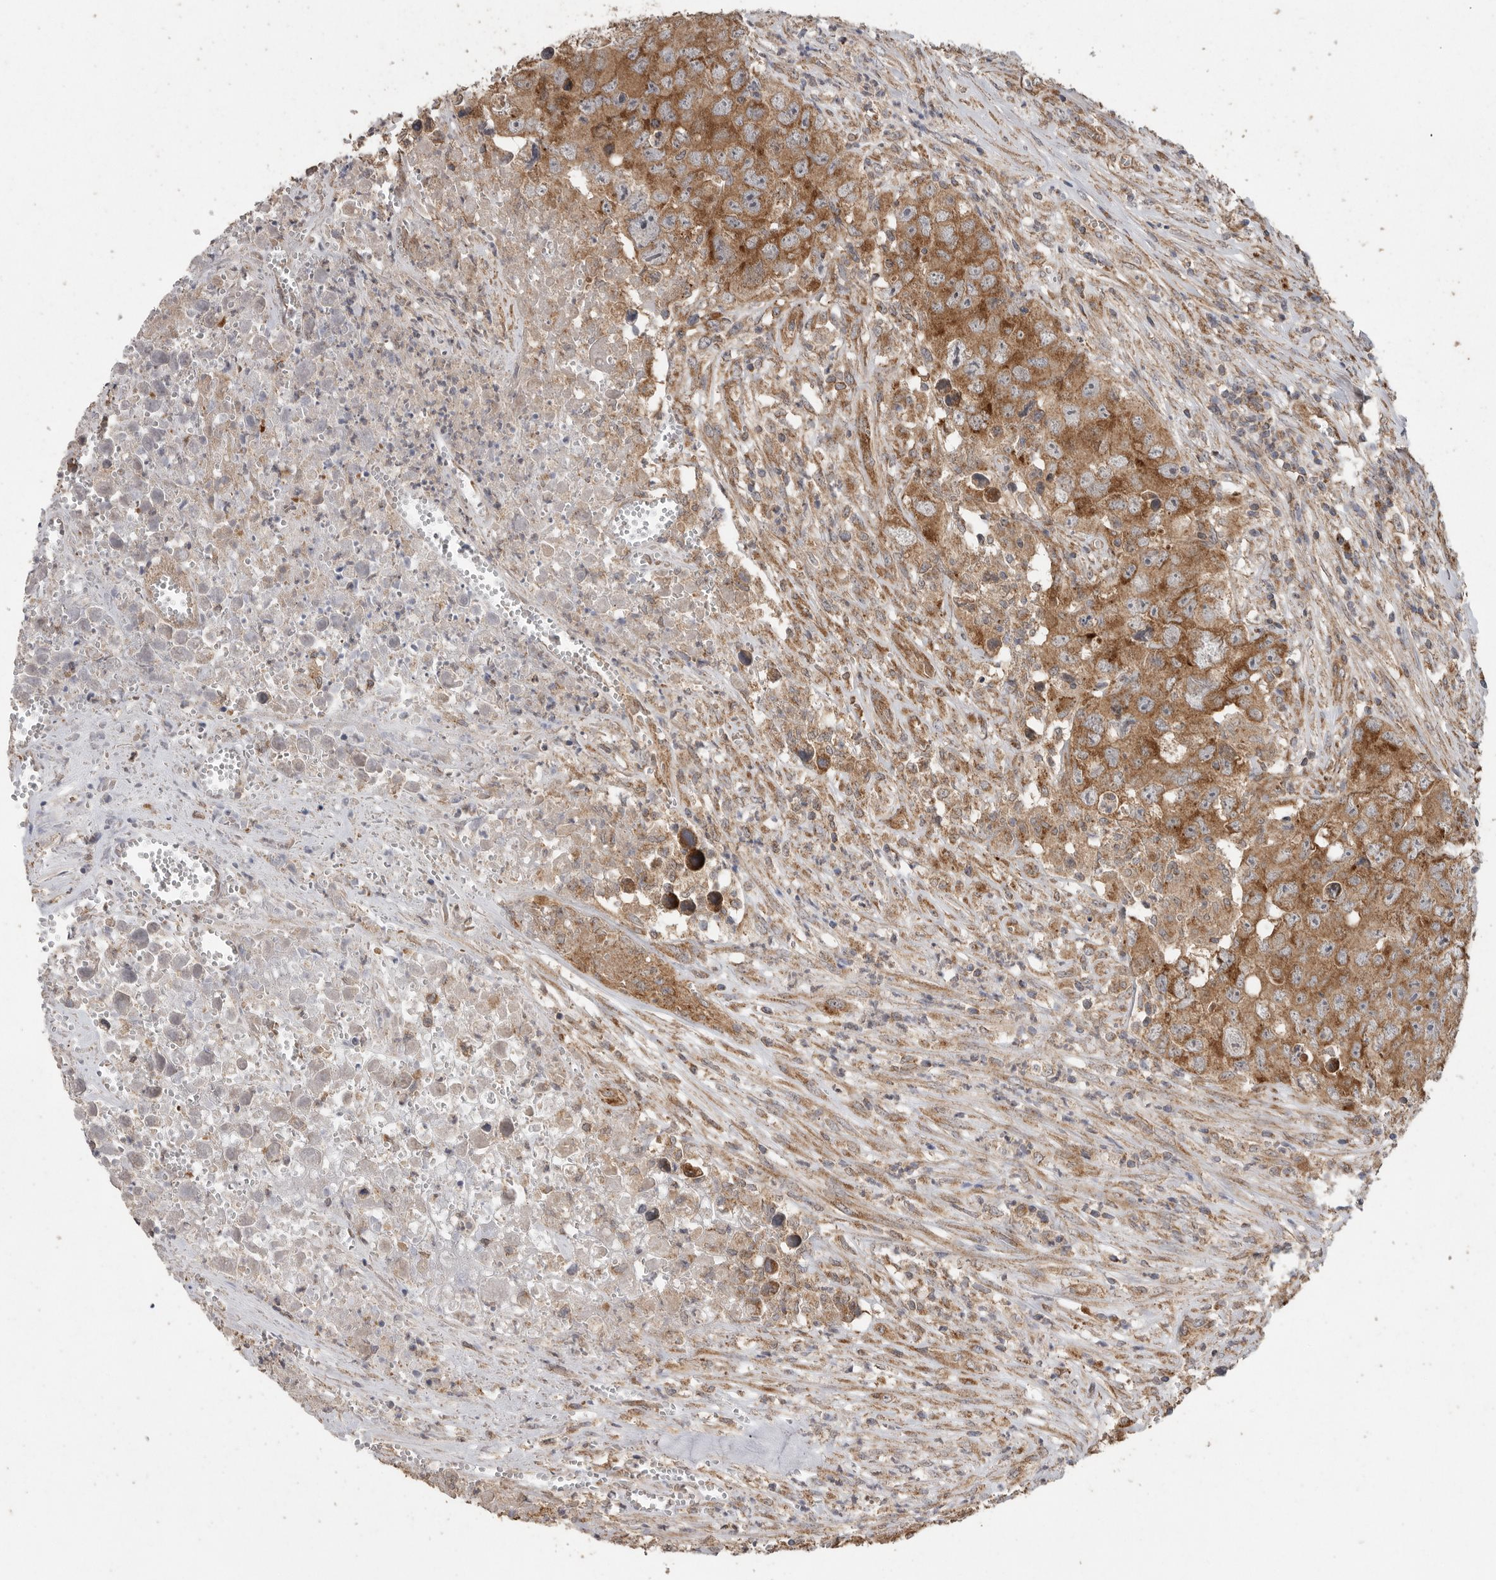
{"staining": {"intensity": "moderate", "quantity": ">75%", "location": "cytoplasmic/membranous"}, "tissue": "testis cancer", "cell_type": "Tumor cells", "image_type": "cancer", "snomed": [{"axis": "morphology", "description": "Seminoma, NOS"}, {"axis": "morphology", "description": "Carcinoma, Embryonal, NOS"}, {"axis": "topography", "description": "Testis"}], "caption": "DAB immunohistochemical staining of human testis cancer (seminoma) displays moderate cytoplasmic/membranous protein staining in about >75% of tumor cells.", "gene": "PODXL2", "patient": {"sex": "male", "age": 43}}